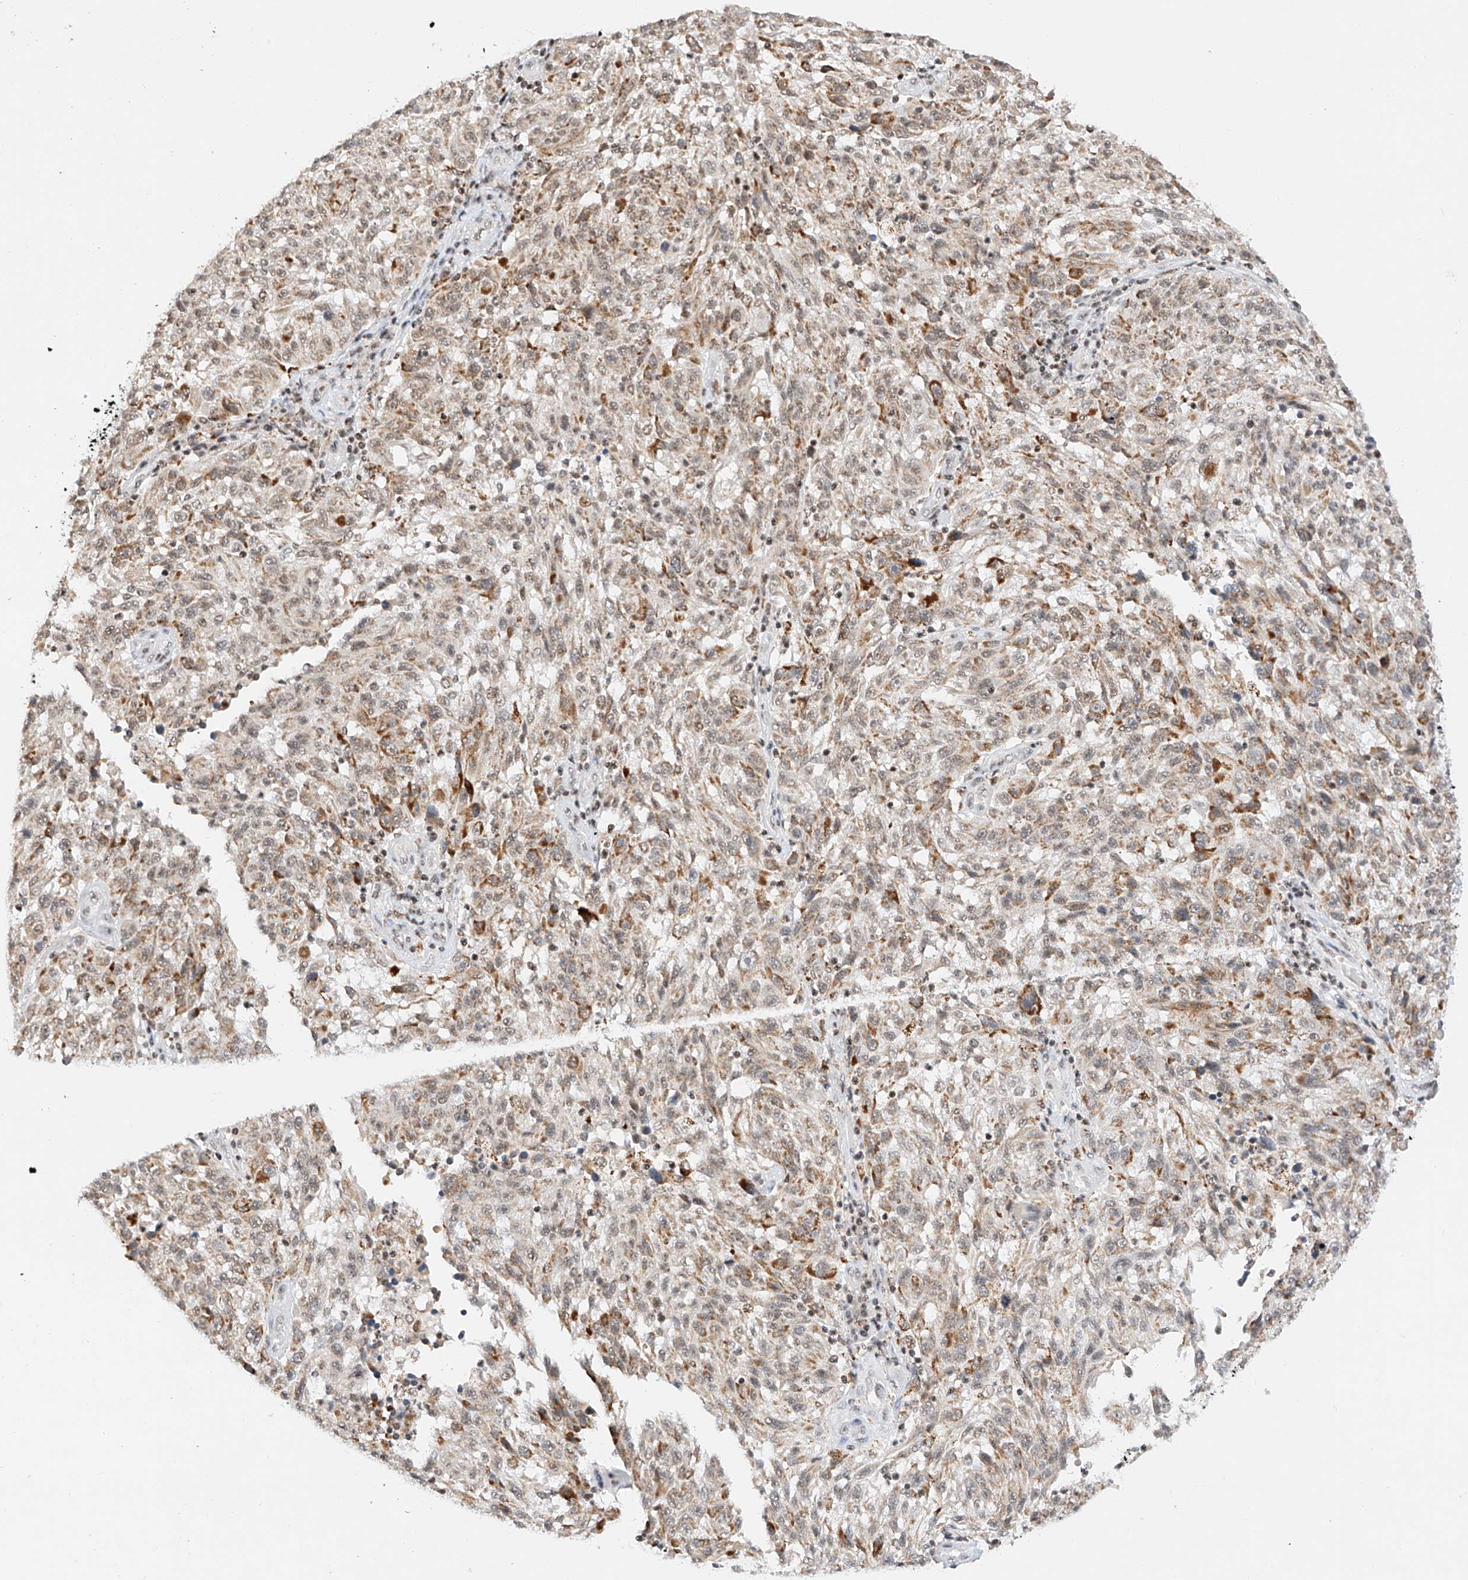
{"staining": {"intensity": "weak", "quantity": ">75%", "location": "nuclear"}, "tissue": "melanoma", "cell_type": "Tumor cells", "image_type": "cancer", "snomed": [{"axis": "morphology", "description": "Malignant melanoma, NOS"}, {"axis": "topography", "description": "Skin"}], "caption": "This is a micrograph of IHC staining of malignant melanoma, which shows weak expression in the nuclear of tumor cells.", "gene": "NRF1", "patient": {"sex": "male", "age": 53}}